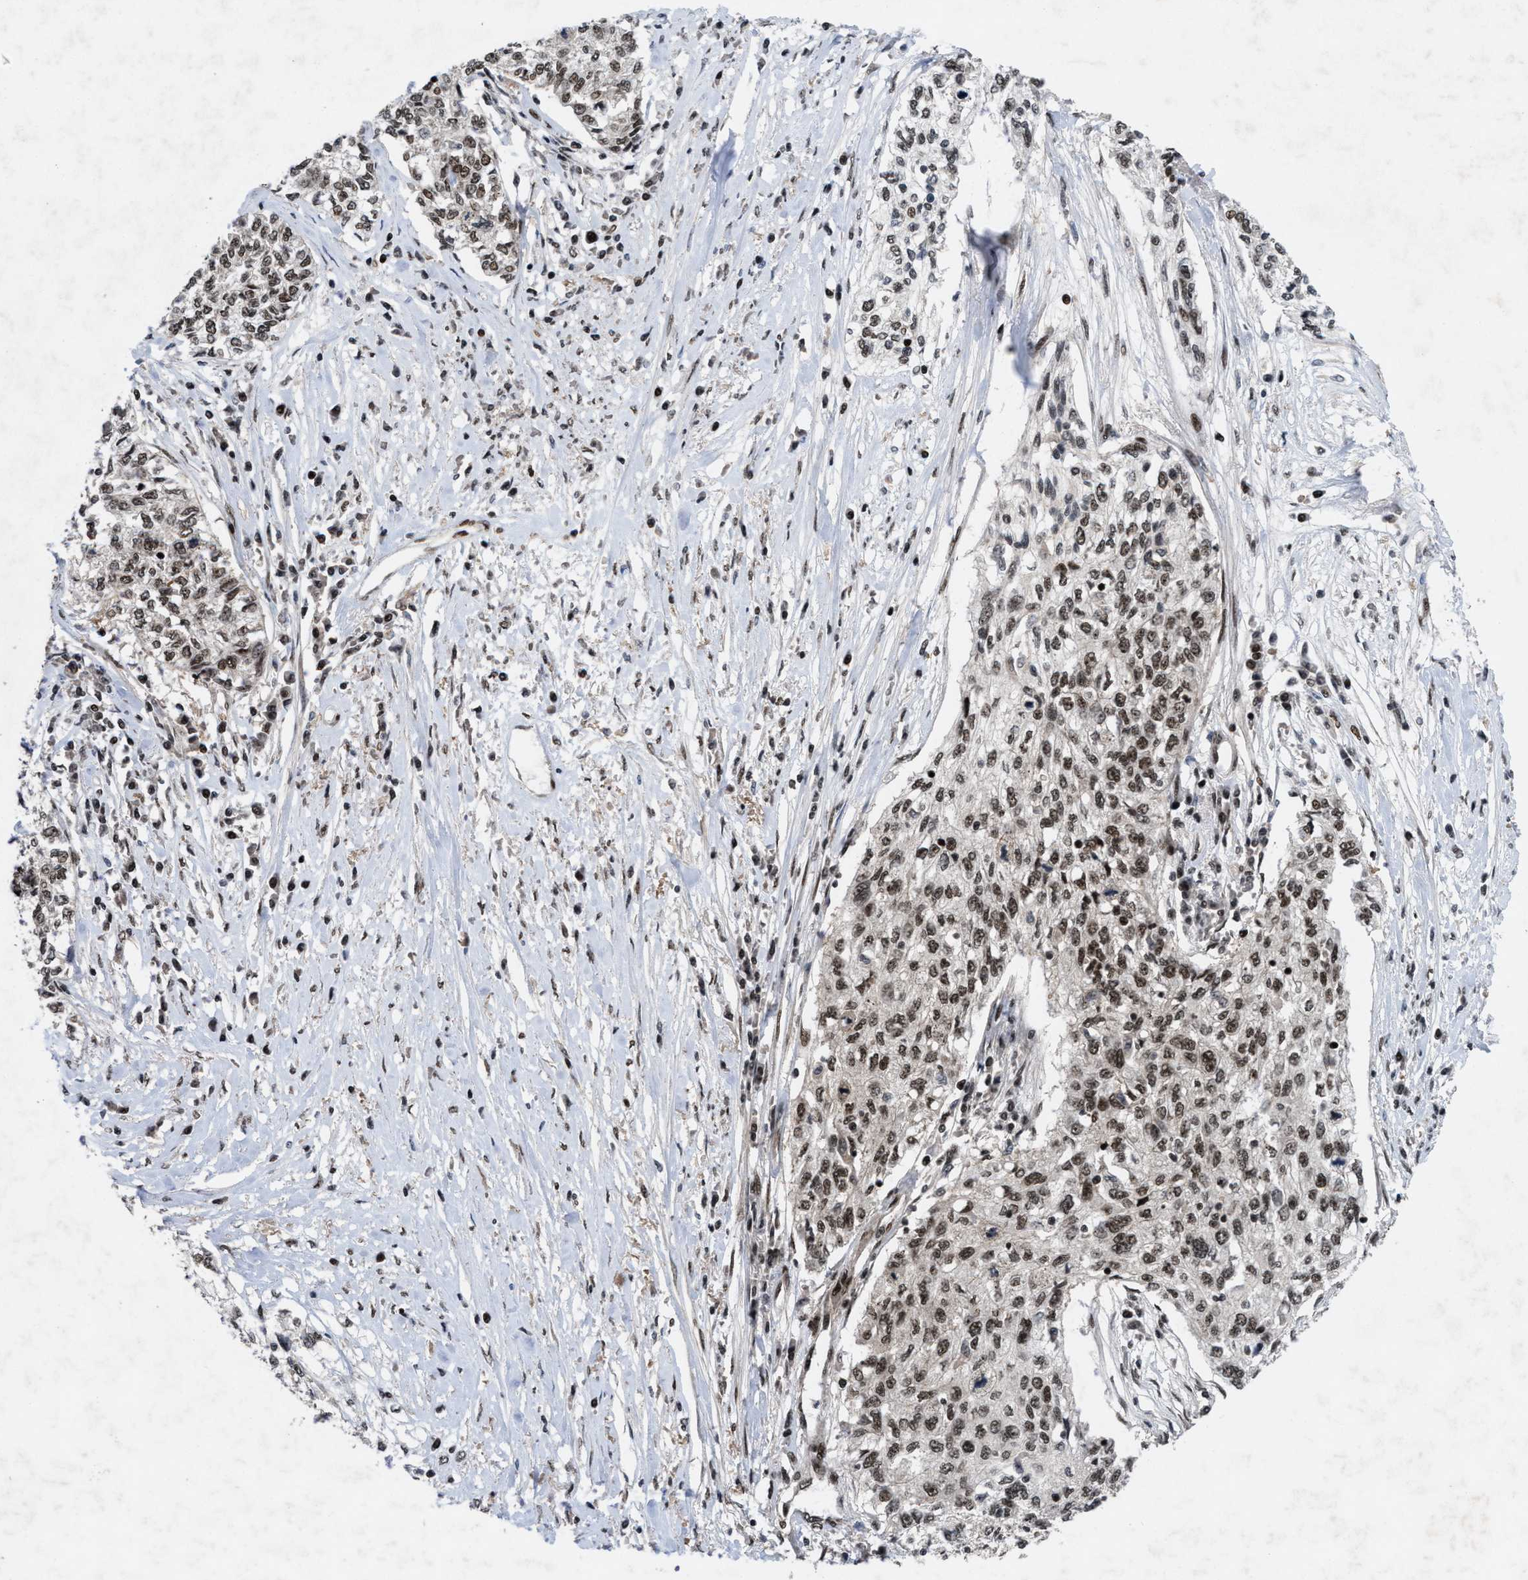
{"staining": {"intensity": "weak", "quantity": ">75%", "location": "nuclear"}, "tissue": "cervical cancer", "cell_type": "Tumor cells", "image_type": "cancer", "snomed": [{"axis": "morphology", "description": "Squamous cell carcinoma, NOS"}, {"axis": "topography", "description": "Cervix"}], "caption": "Human cervical cancer stained for a protein (brown) demonstrates weak nuclear positive expression in about >75% of tumor cells.", "gene": "WIZ", "patient": {"sex": "female", "age": 57}}